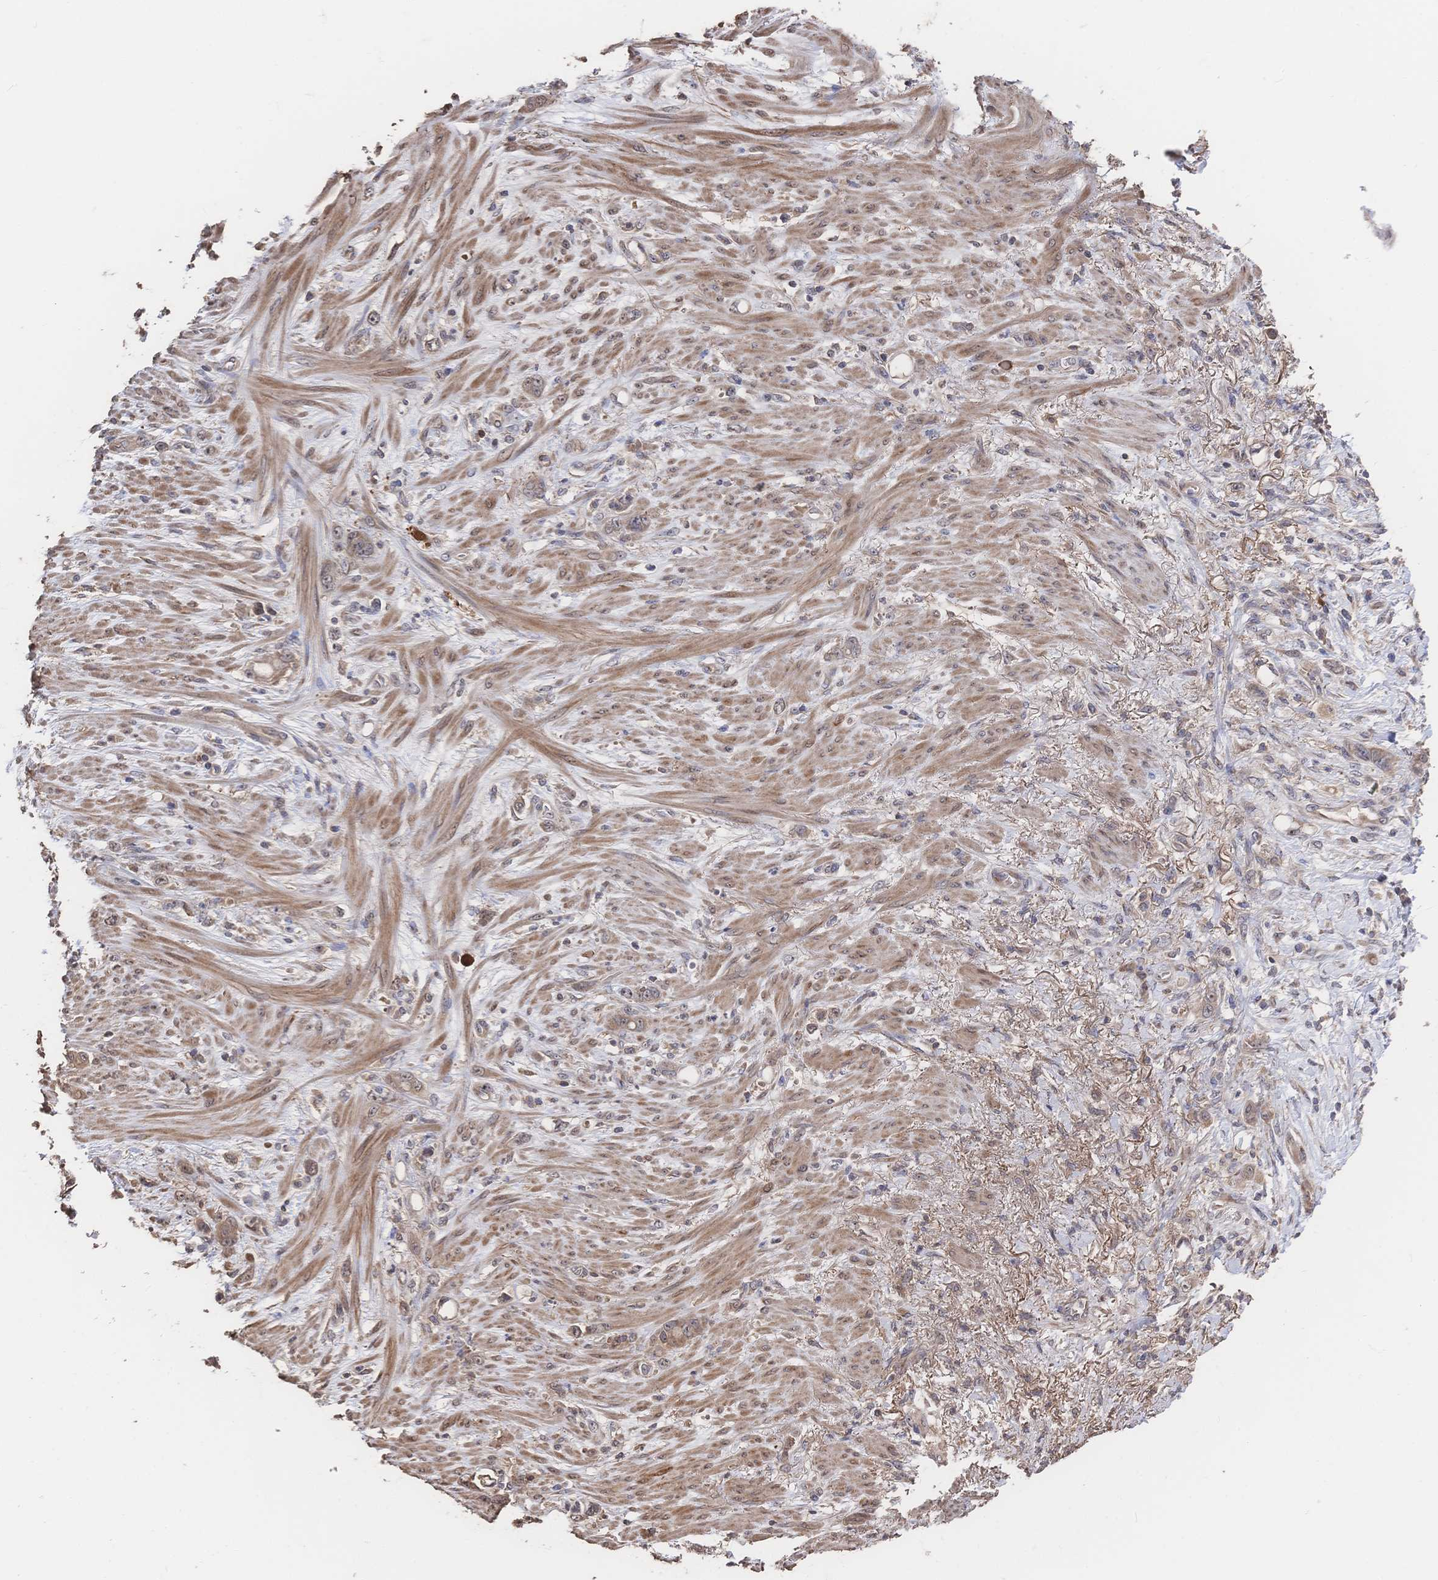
{"staining": {"intensity": "weak", "quantity": ">75%", "location": "cytoplasmic/membranous"}, "tissue": "stomach cancer", "cell_type": "Tumor cells", "image_type": "cancer", "snomed": [{"axis": "morphology", "description": "Normal tissue, NOS"}, {"axis": "morphology", "description": "Adenocarcinoma, NOS"}, {"axis": "topography", "description": "Stomach"}], "caption": "Adenocarcinoma (stomach) tissue demonstrates weak cytoplasmic/membranous positivity in approximately >75% of tumor cells, visualized by immunohistochemistry.", "gene": "DNAJA4", "patient": {"sex": "female", "age": 79}}